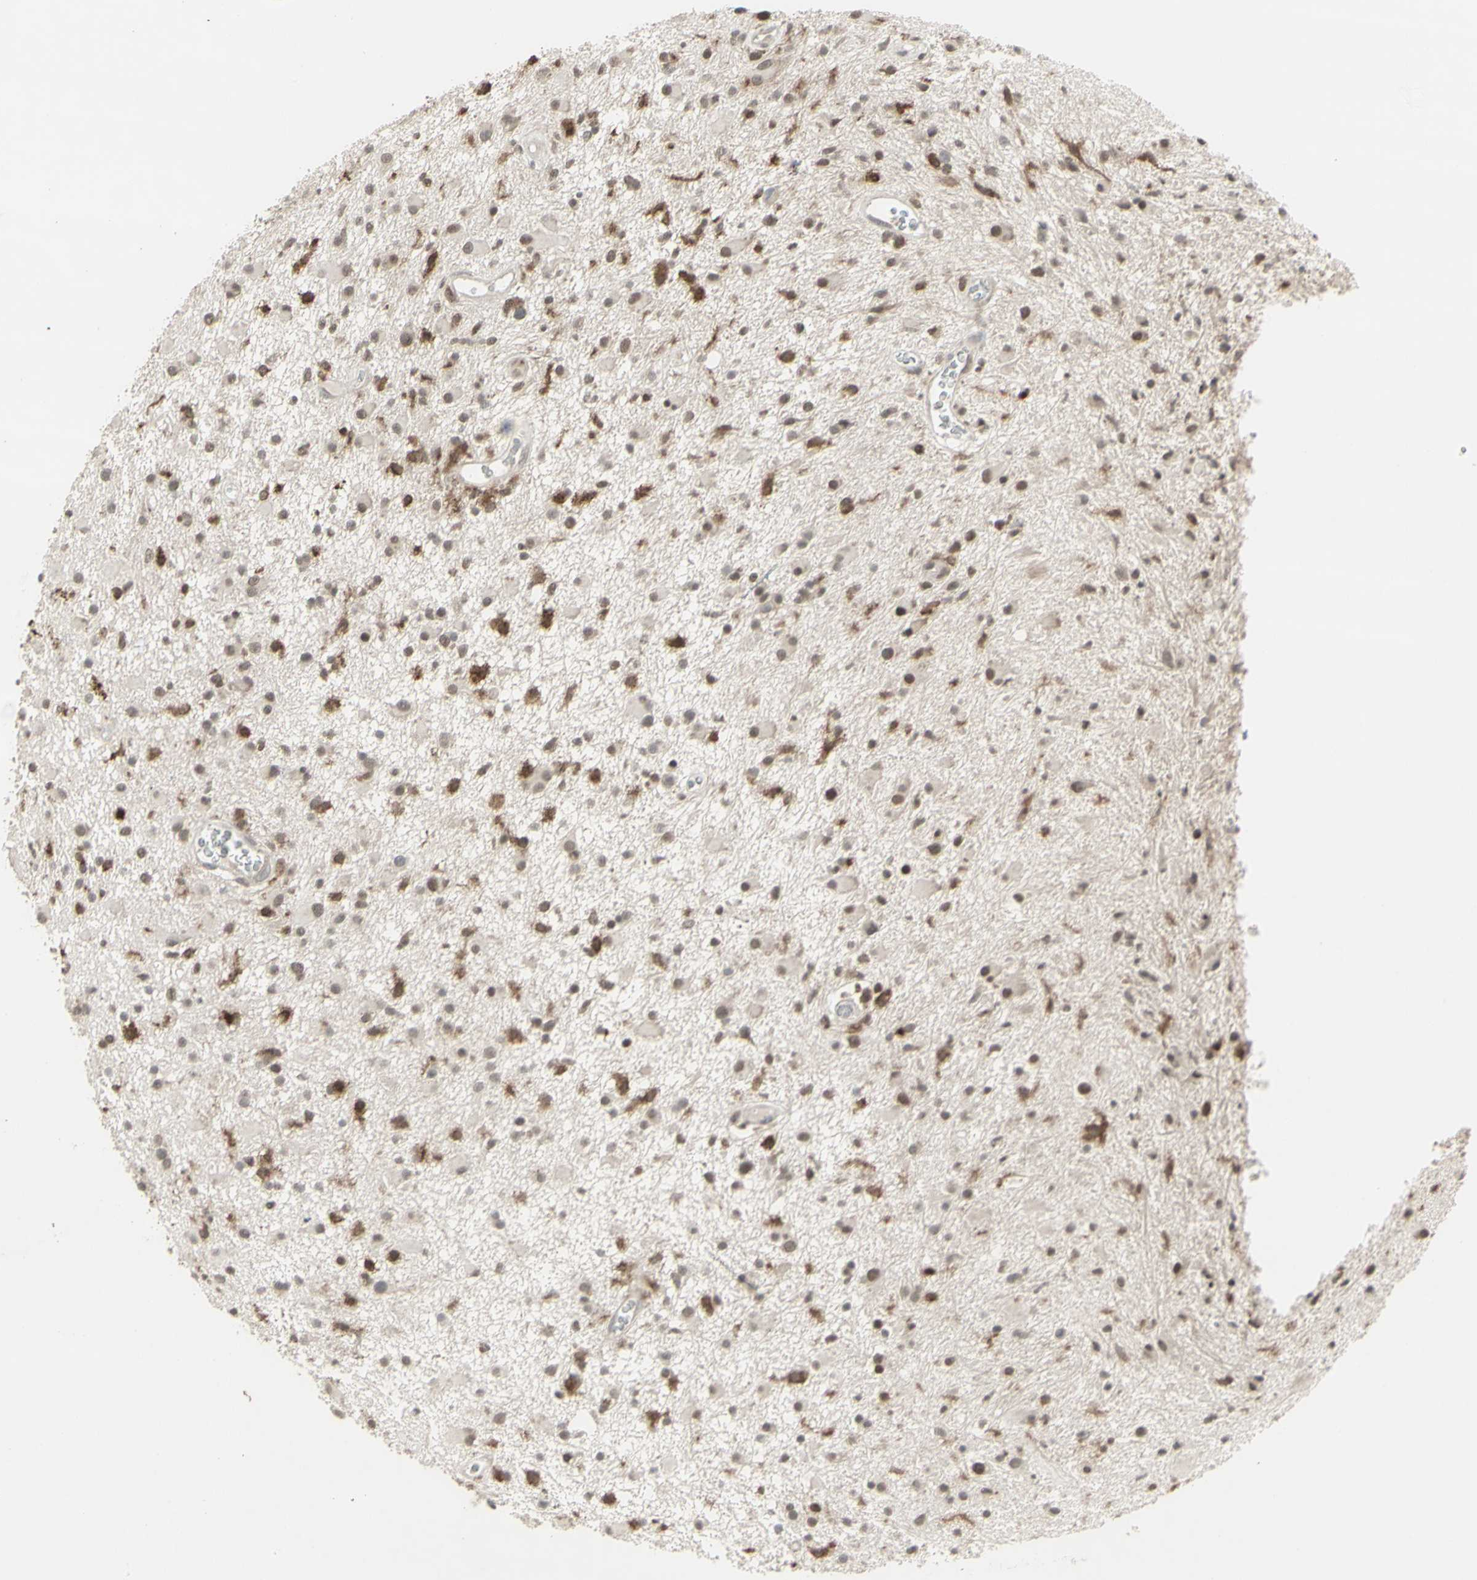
{"staining": {"intensity": "moderate", "quantity": ">75%", "location": "cytoplasmic/membranous,nuclear"}, "tissue": "glioma", "cell_type": "Tumor cells", "image_type": "cancer", "snomed": [{"axis": "morphology", "description": "Glioma, malignant, High grade"}, {"axis": "topography", "description": "Brain"}], "caption": "Immunohistochemistry image of neoplastic tissue: glioma stained using immunohistochemistry reveals medium levels of moderate protein expression localized specifically in the cytoplasmic/membranous and nuclear of tumor cells, appearing as a cytoplasmic/membranous and nuclear brown color.", "gene": "SAMSN1", "patient": {"sex": "male", "age": 33}}